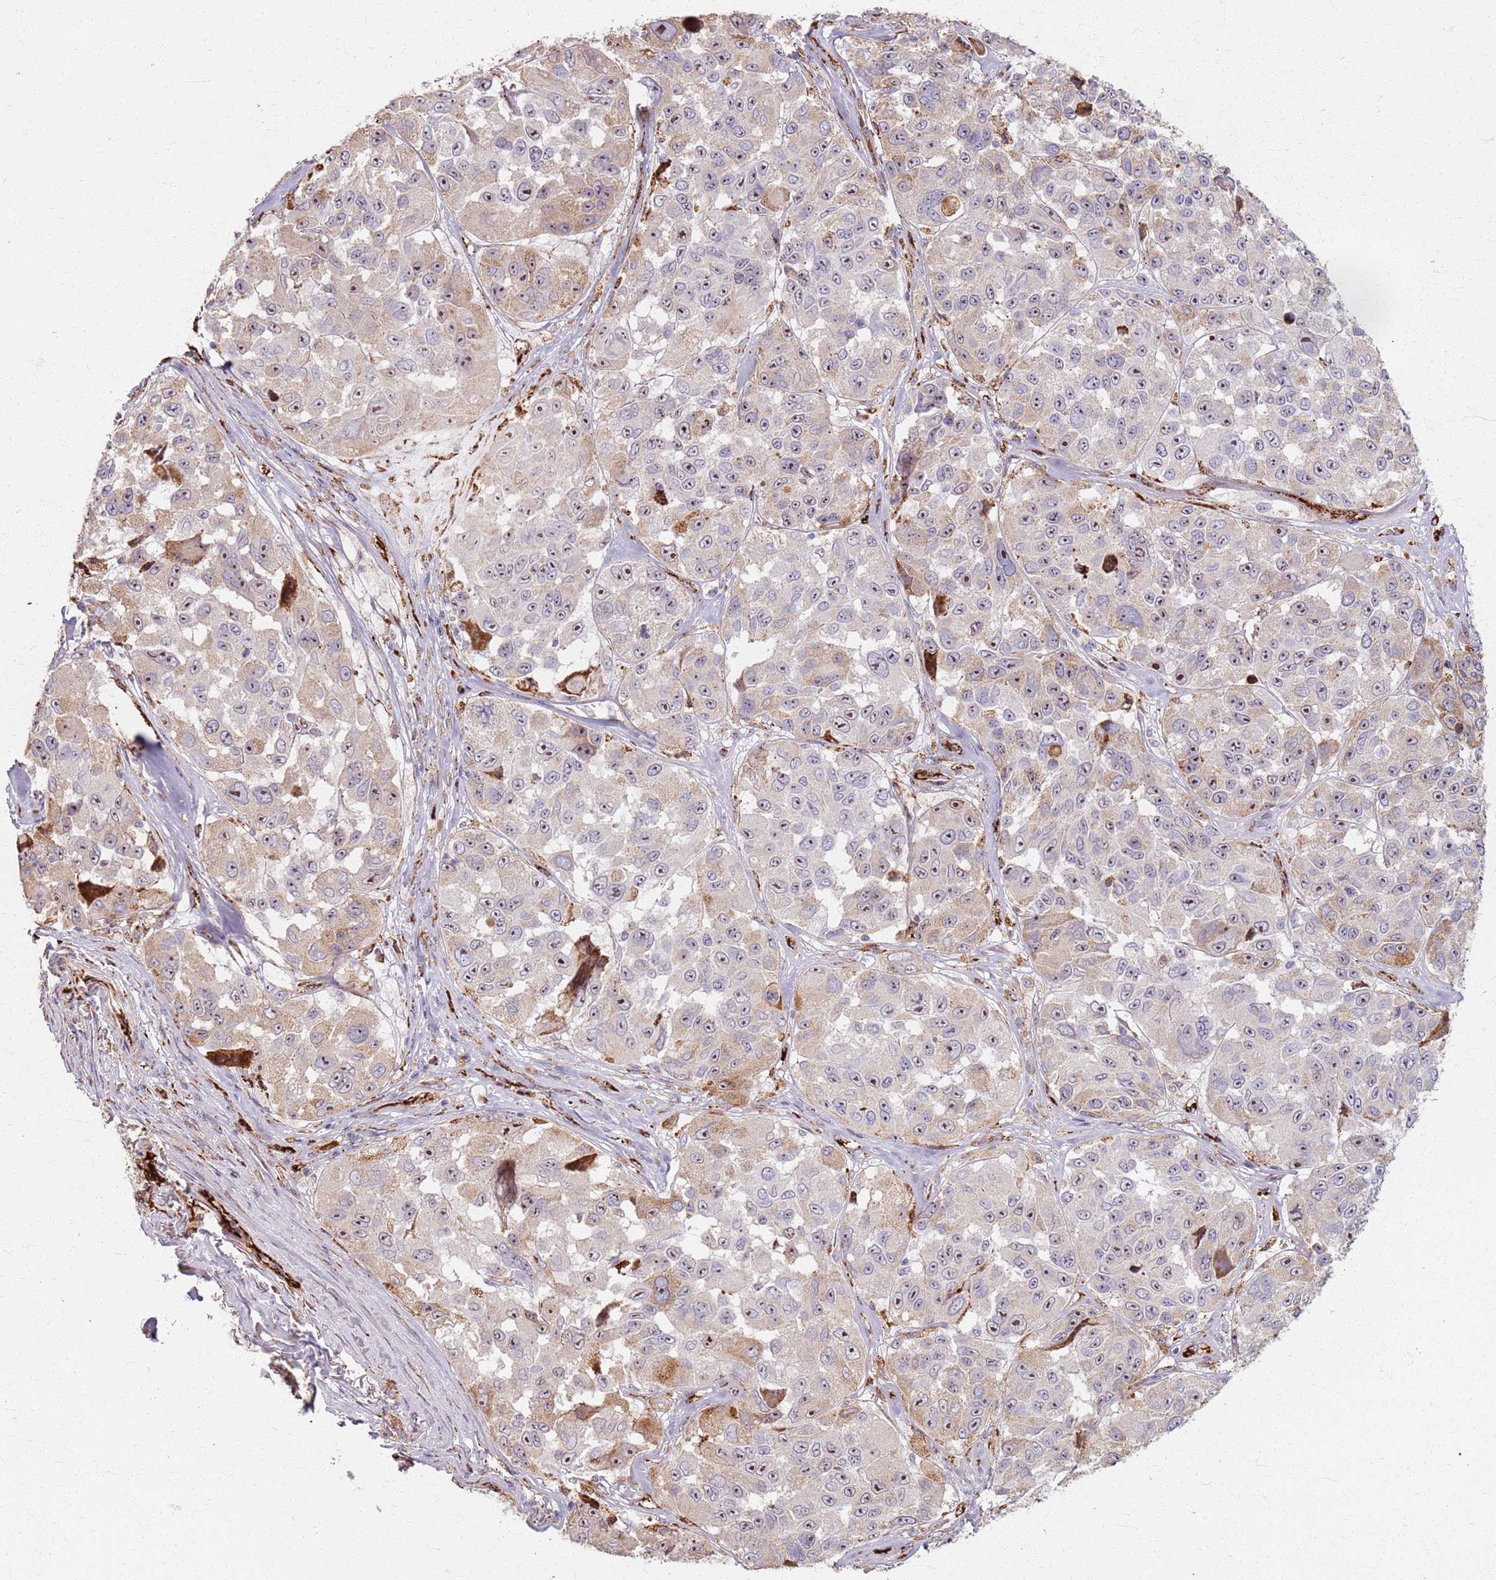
{"staining": {"intensity": "moderate", "quantity": "25%-75%", "location": "cytoplasmic/membranous,nuclear"}, "tissue": "melanoma", "cell_type": "Tumor cells", "image_type": "cancer", "snomed": [{"axis": "morphology", "description": "Malignant melanoma, NOS"}, {"axis": "topography", "description": "Skin"}], "caption": "Human malignant melanoma stained for a protein (brown) exhibits moderate cytoplasmic/membranous and nuclear positive staining in about 25%-75% of tumor cells.", "gene": "KRI1", "patient": {"sex": "female", "age": 66}}